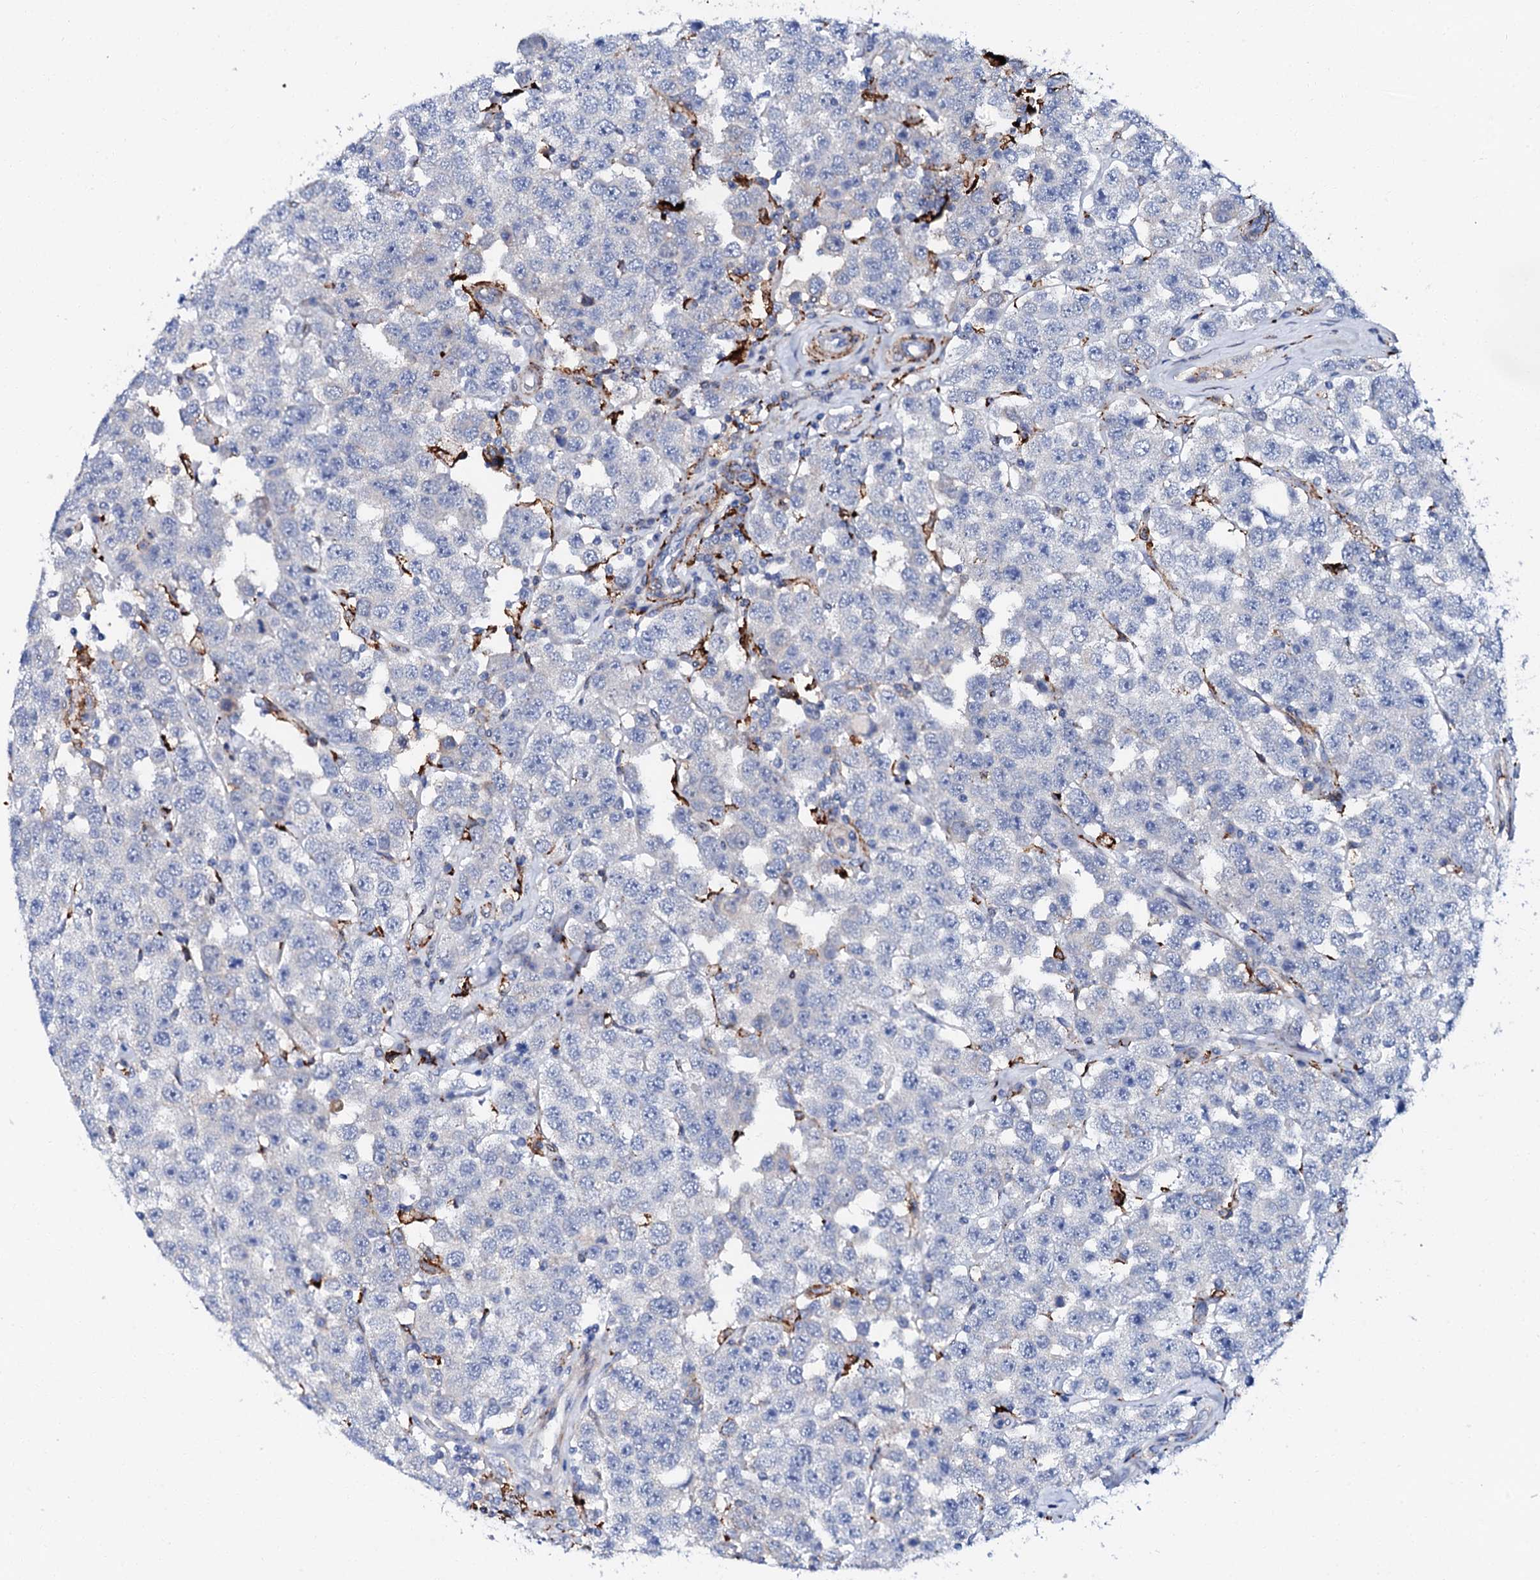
{"staining": {"intensity": "negative", "quantity": "none", "location": "none"}, "tissue": "testis cancer", "cell_type": "Tumor cells", "image_type": "cancer", "snomed": [{"axis": "morphology", "description": "Seminoma, NOS"}, {"axis": "topography", "description": "Testis"}], "caption": "Testis cancer was stained to show a protein in brown. There is no significant positivity in tumor cells.", "gene": "MED13L", "patient": {"sex": "male", "age": 28}}